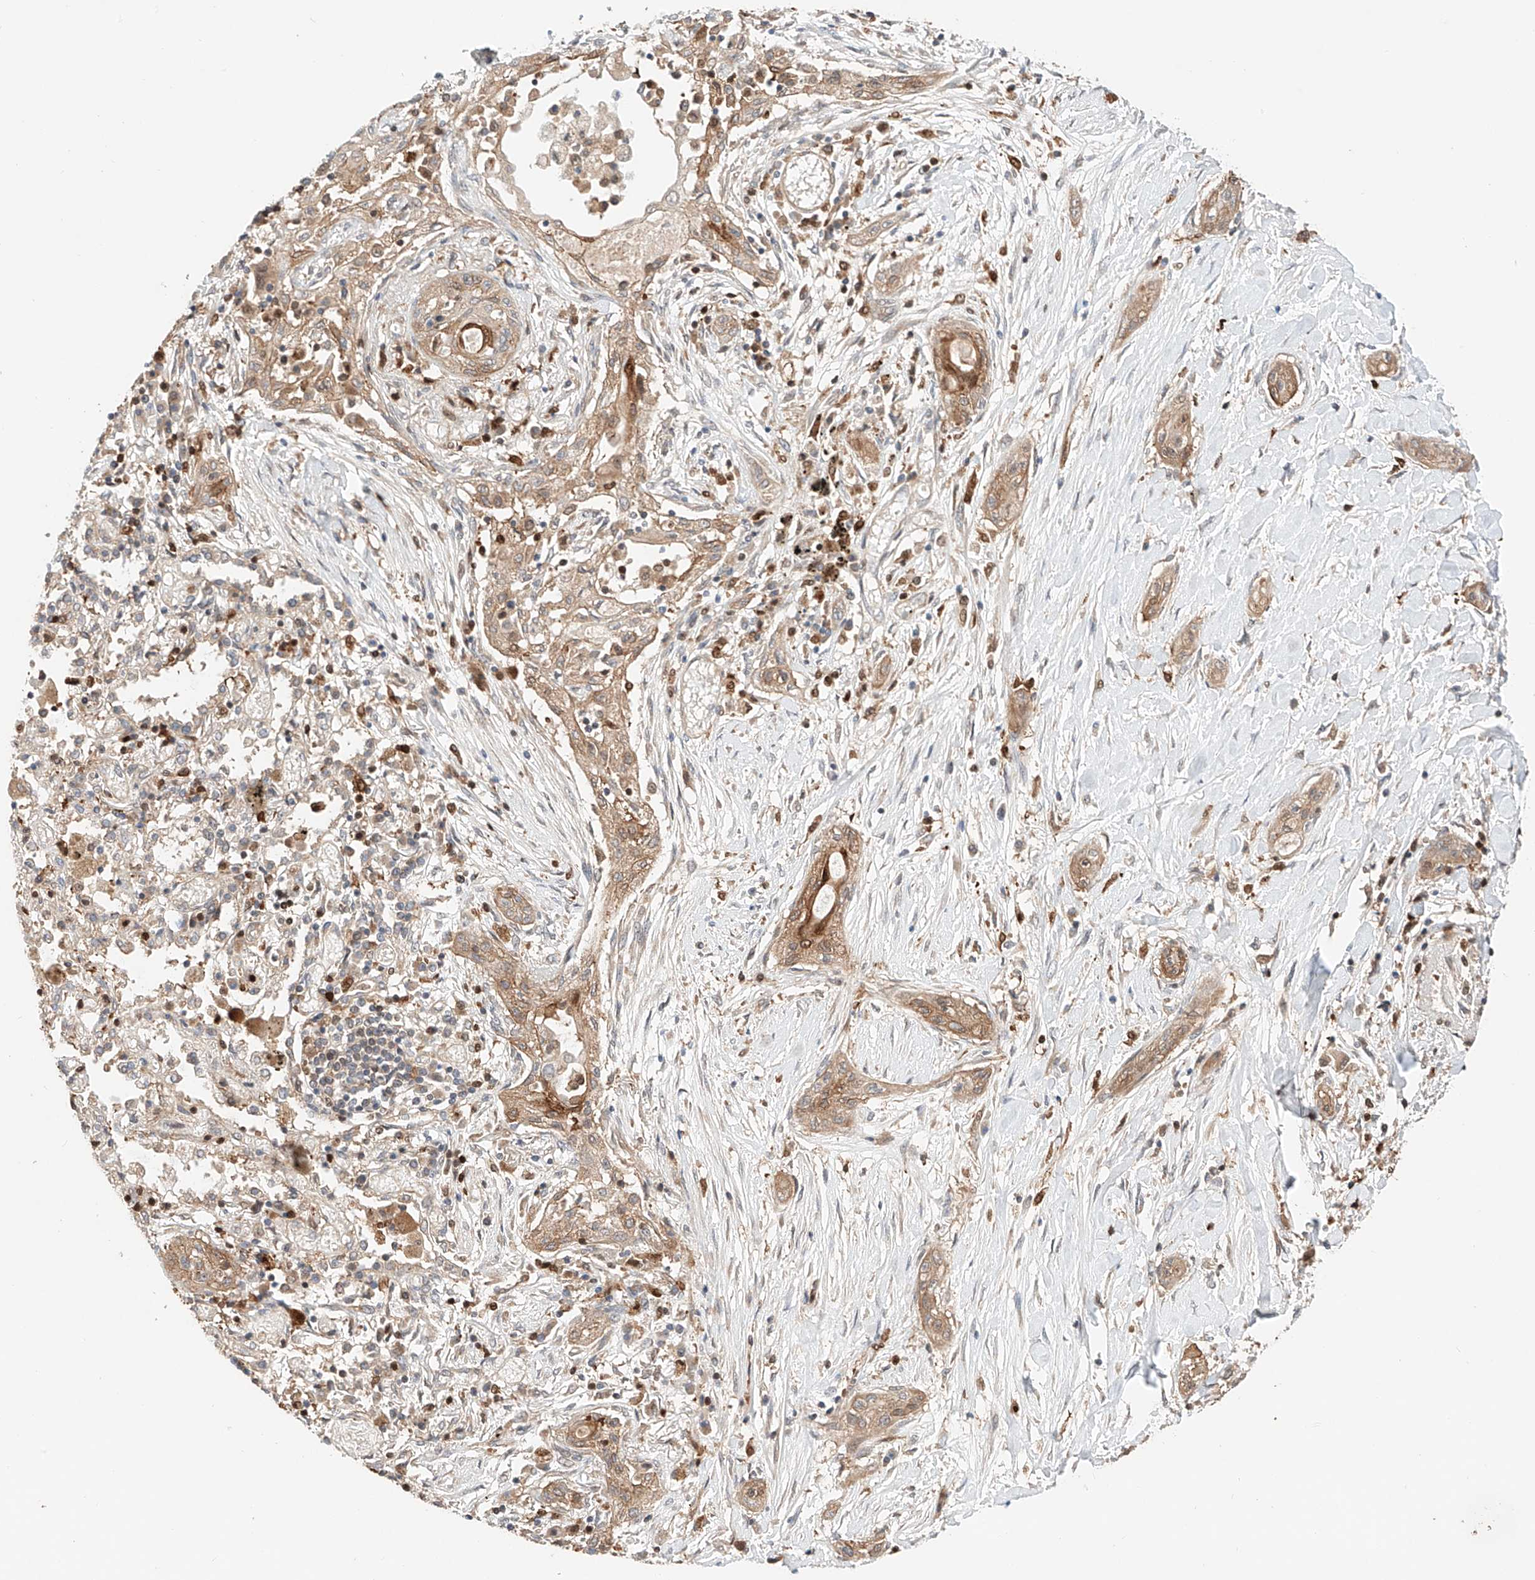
{"staining": {"intensity": "weak", "quantity": ">75%", "location": "cytoplasmic/membranous"}, "tissue": "lung cancer", "cell_type": "Tumor cells", "image_type": "cancer", "snomed": [{"axis": "morphology", "description": "Squamous cell carcinoma, NOS"}, {"axis": "topography", "description": "Lung"}], "caption": "A histopathology image of lung squamous cell carcinoma stained for a protein exhibits weak cytoplasmic/membranous brown staining in tumor cells.", "gene": "IGSF22", "patient": {"sex": "female", "age": 47}}